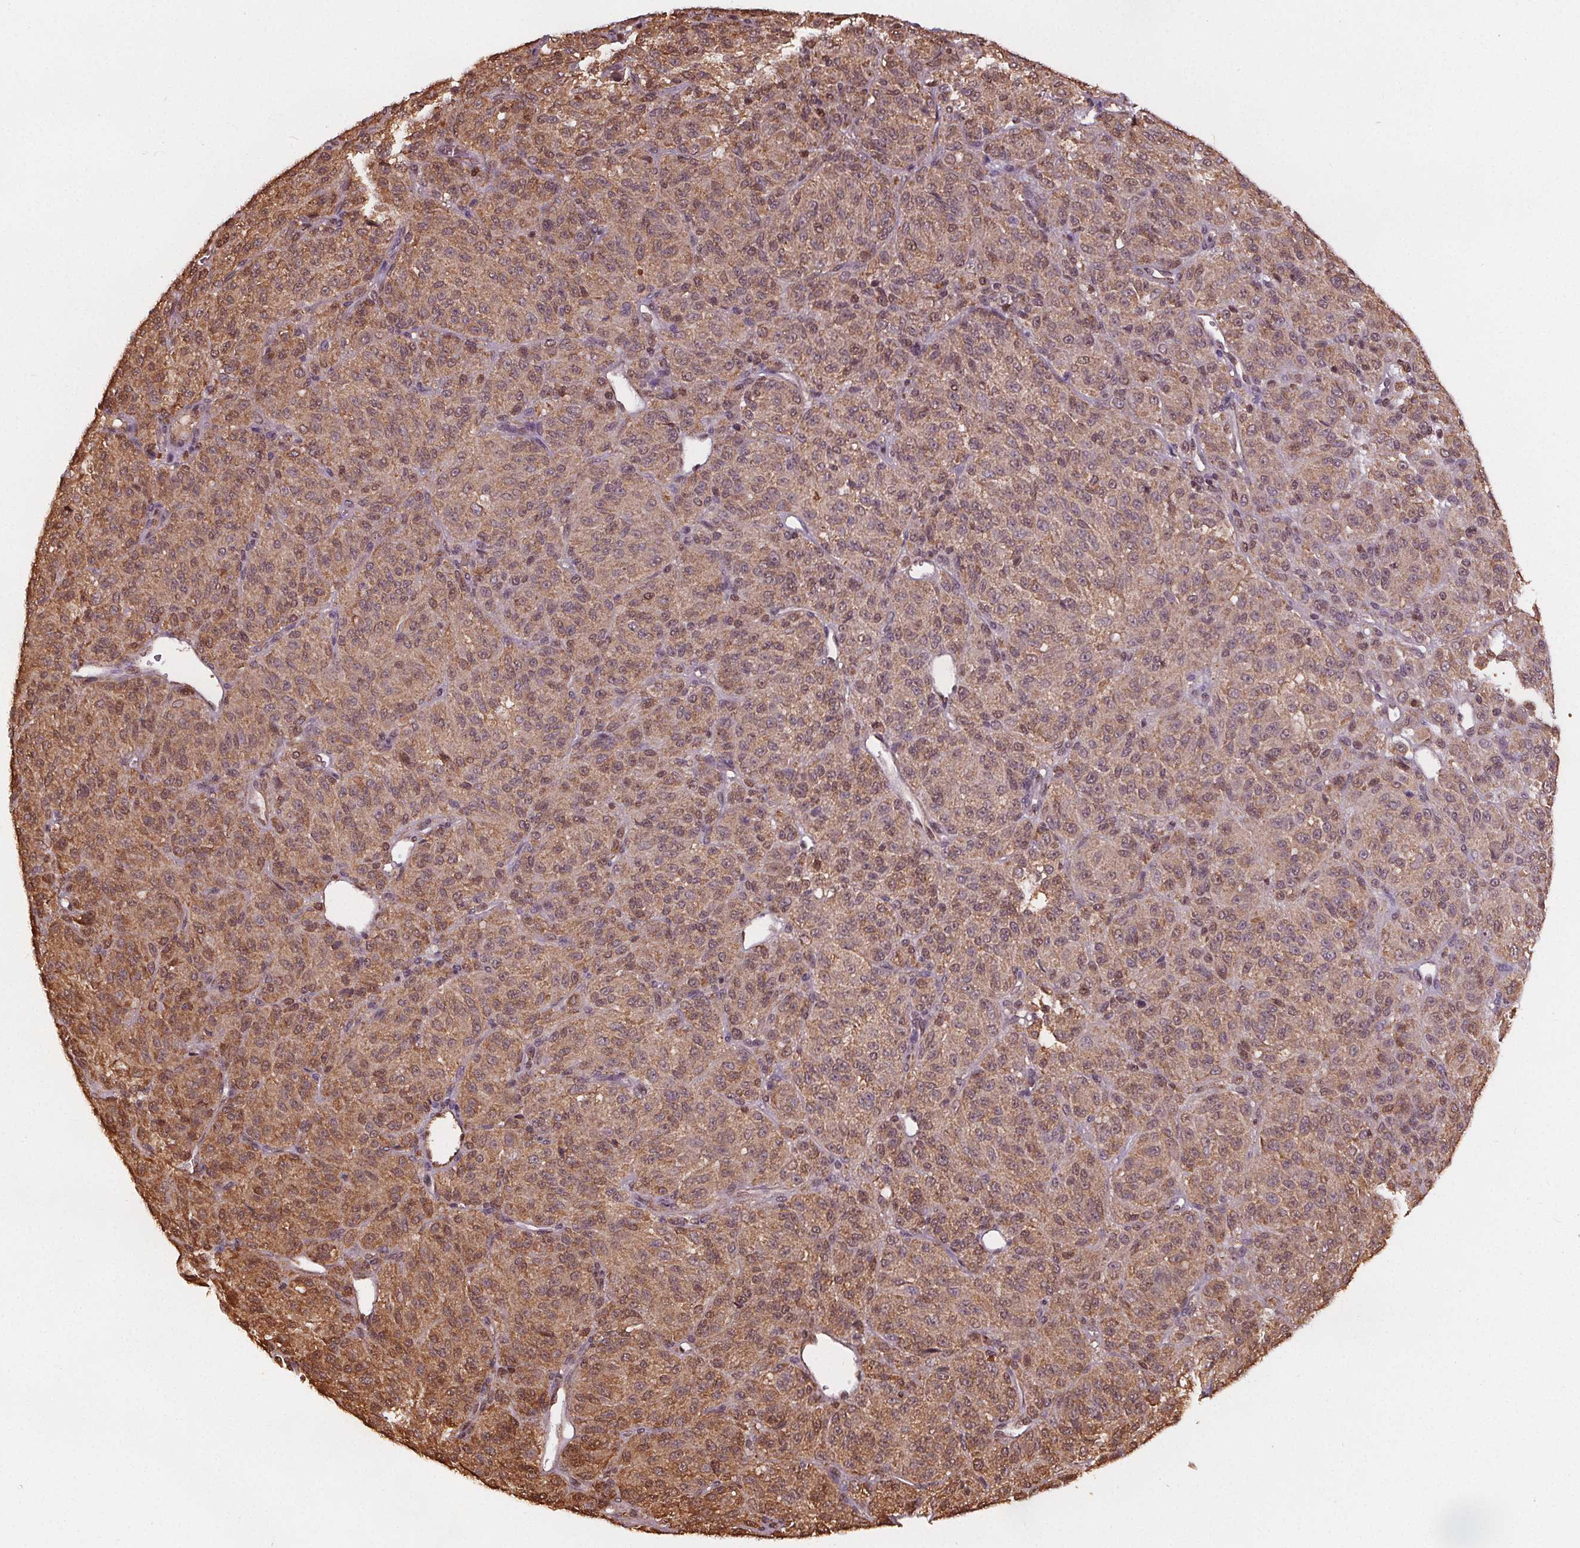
{"staining": {"intensity": "moderate", "quantity": ">75%", "location": "cytoplasmic/membranous,nuclear"}, "tissue": "melanoma", "cell_type": "Tumor cells", "image_type": "cancer", "snomed": [{"axis": "morphology", "description": "Malignant melanoma, Metastatic site"}, {"axis": "topography", "description": "Brain"}], "caption": "This photomicrograph shows melanoma stained with IHC to label a protein in brown. The cytoplasmic/membranous and nuclear of tumor cells show moderate positivity for the protein. Nuclei are counter-stained blue.", "gene": "ENO1", "patient": {"sex": "female", "age": 56}}